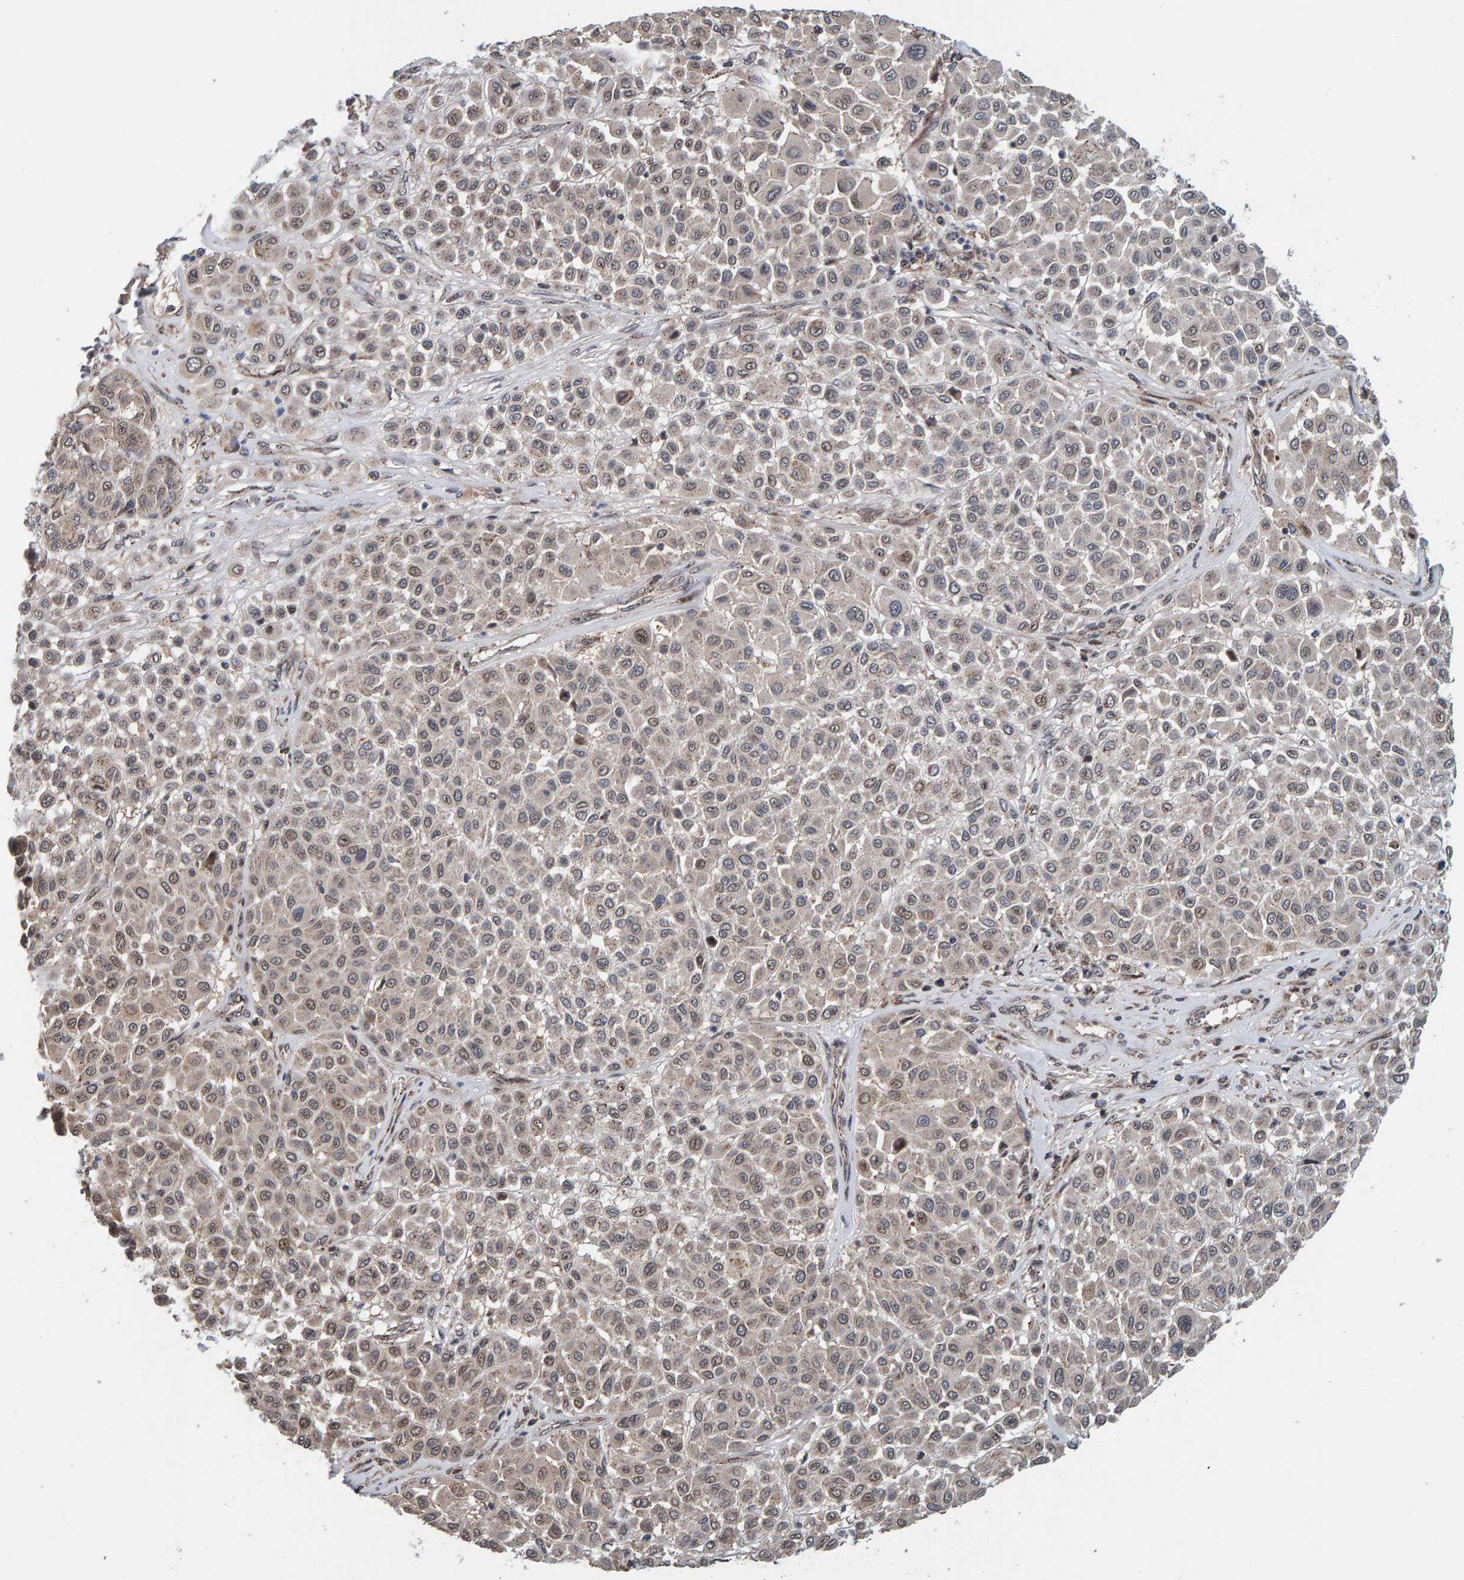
{"staining": {"intensity": "weak", "quantity": "<25%", "location": "nuclear"}, "tissue": "melanoma", "cell_type": "Tumor cells", "image_type": "cancer", "snomed": [{"axis": "morphology", "description": "Malignant melanoma, Metastatic site"}, {"axis": "topography", "description": "Soft tissue"}], "caption": "Tumor cells show no significant protein positivity in melanoma.", "gene": "CCDC25", "patient": {"sex": "male", "age": 41}}